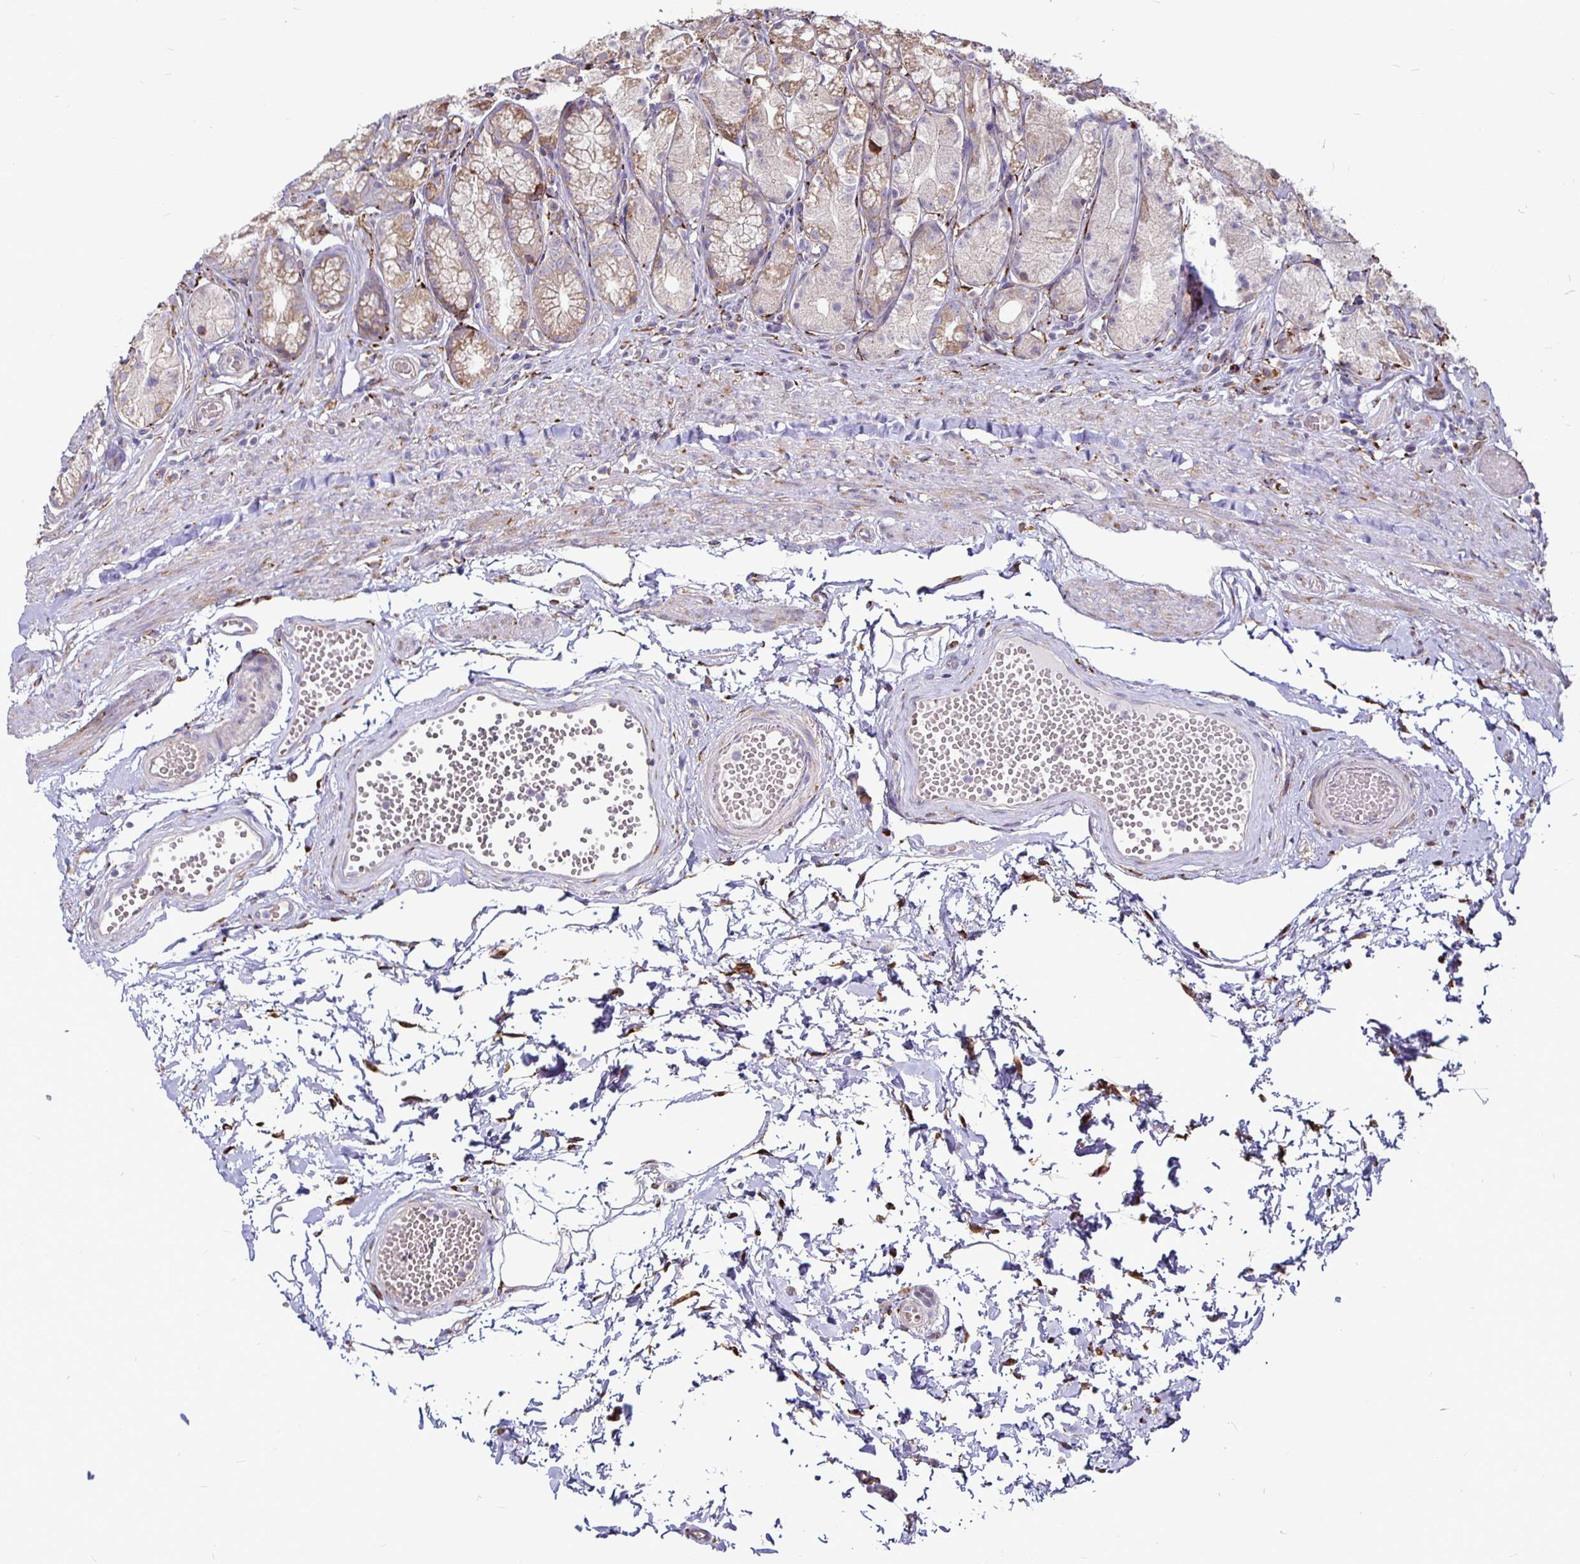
{"staining": {"intensity": "weak", "quantity": "<25%", "location": "cytoplasmic/membranous"}, "tissue": "stomach", "cell_type": "Glandular cells", "image_type": "normal", "snomed": [{"axis": "morphology", "description": "Normal tissue, NOS"}, {"axis": "topography", "description": "Stomach"}], "caption": "High magnification brightfield microscopy of benign stomach stained with DAB (3,3'-diaminobenzidine) (brown) and counterstained with hematoxylin (blue): glandular cells show no significant positivity.", "gene": "P4HA2", "patient": {"sex": "male", "age": 70}}